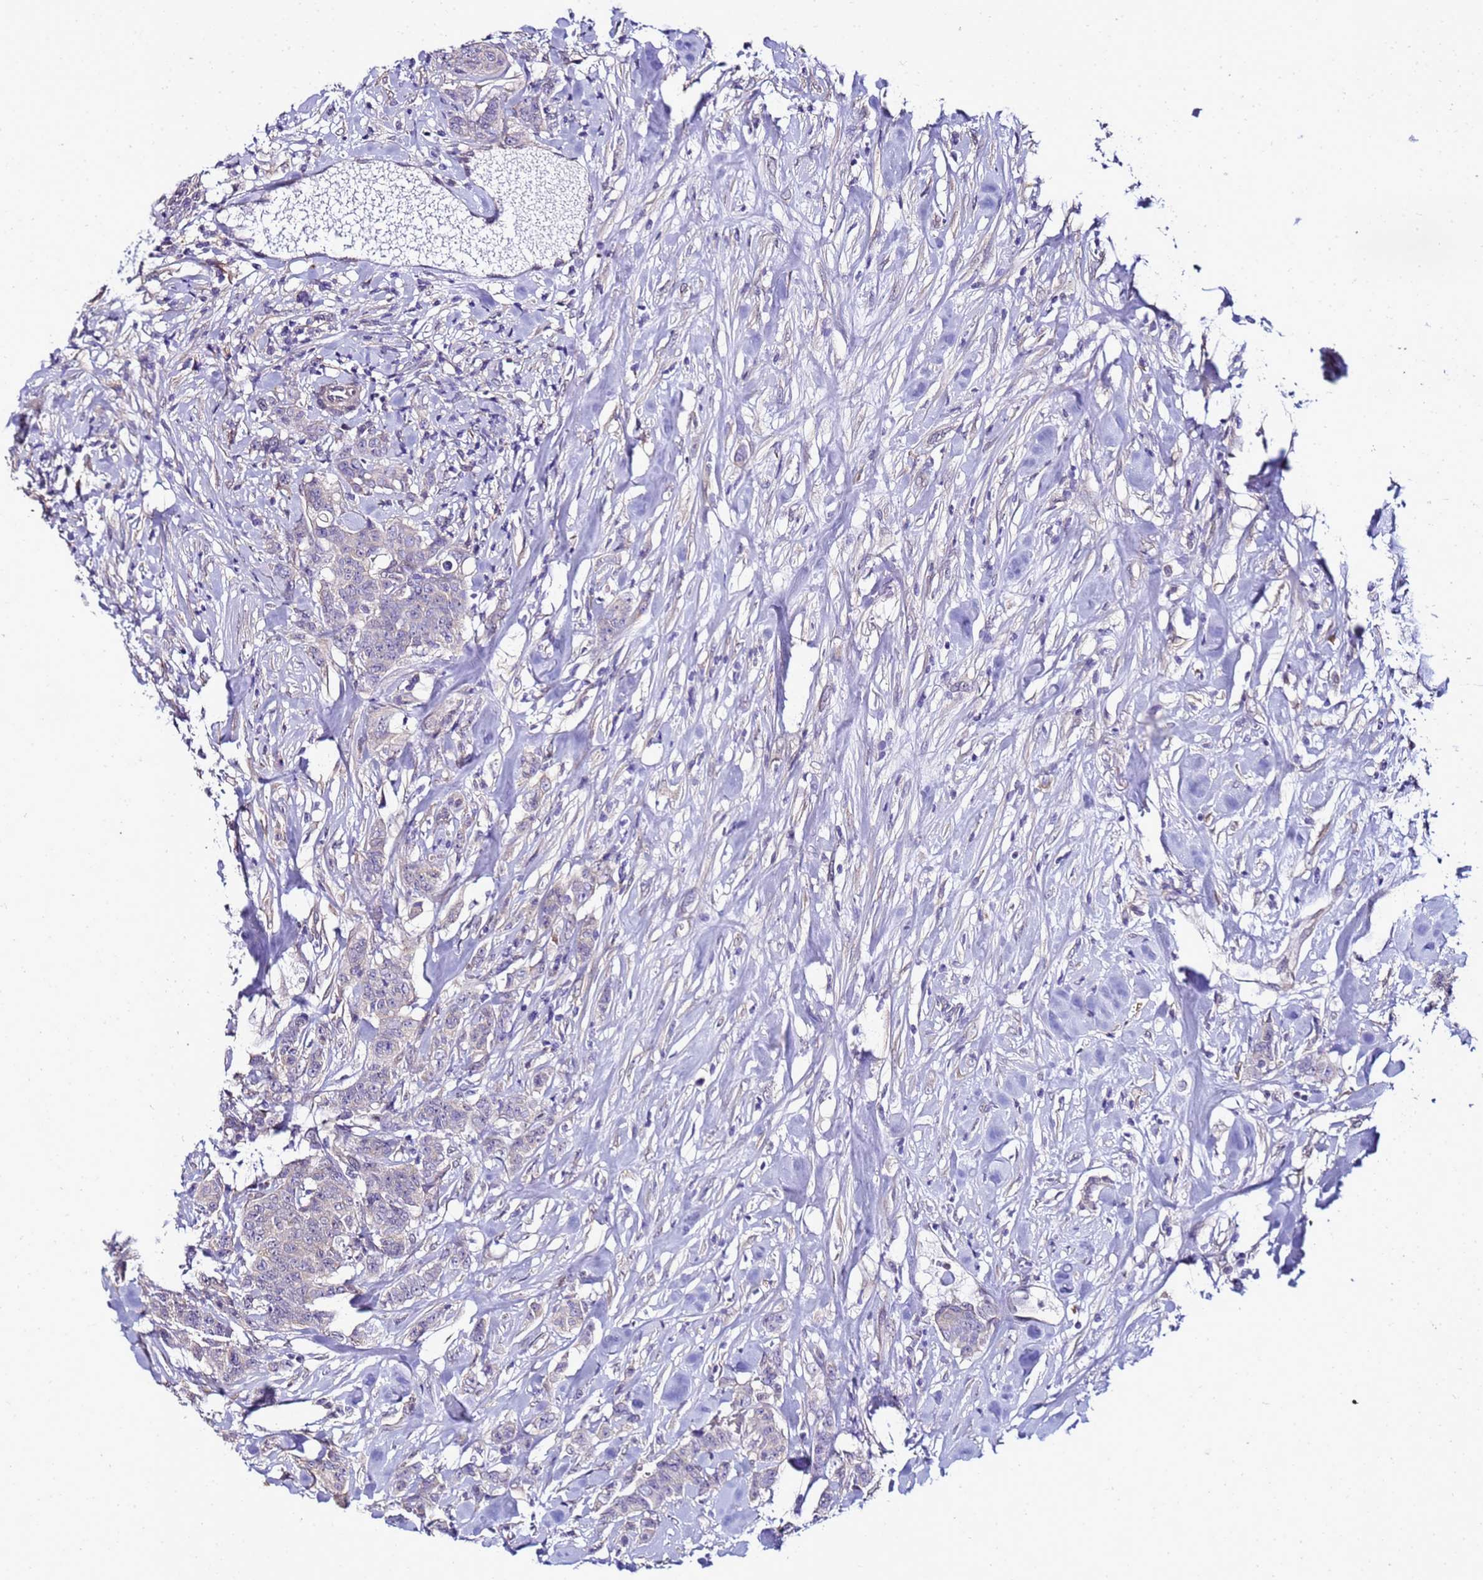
{"staining": {"intensity": "negative", "quantity": "none", "location": "none"}, "tissue": "breast cancer", "cell_type": "Tumor cells", "image_type": "cancer", "snomed": [{"axis": "morphology", "description": "Duct carcinoma"}, {"axis": "topography", "description": "Breast"}], "caption": "This histopathology image is of breast invasive ductal carcinoma stained with immunohistochemistry to label a protein in brown with the nuclei are counter-stained blue. There is no positivity in tumor cells.", "gene": "FAM166B", "patient": {"sex": "female", "age": 40}}